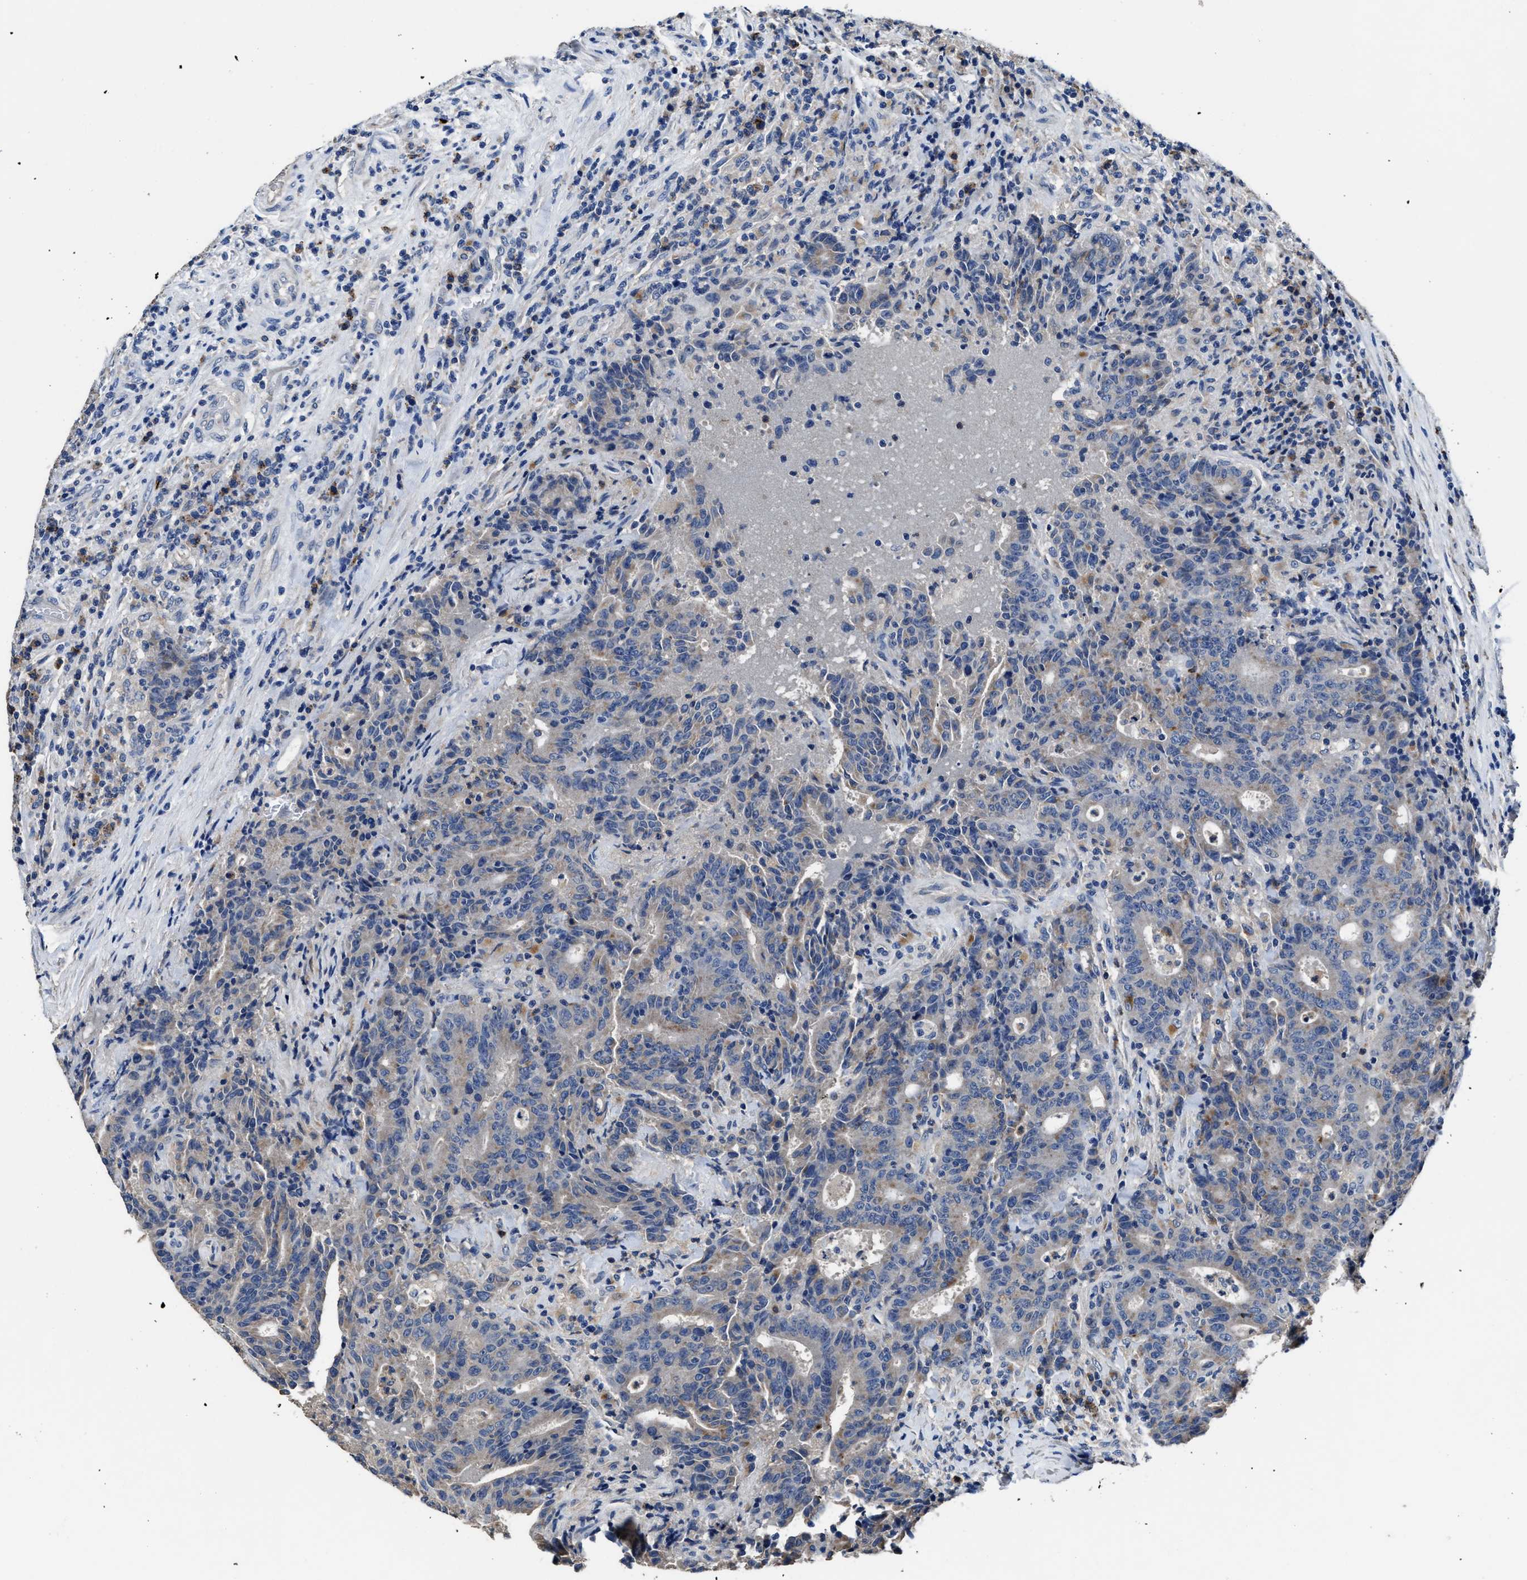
{"staining": {"intensity": "weak", "quantity": "<25%", "location": "cytoplasmic/membranous"}, "tissue": "colorectal cancer", "cell_type": "Tumor cells", "image_type": "cancer", "snomed": [{"axis": "morphology", "description": "Adenocarcinoma, NOS"}, {"axis": "topography", "description": "Colon"}], "caption": "DAB immunohistochemical staining of colorectal cancer (adenocarcinoma) exhibits no significant positivity in tumor cells.", "gene": "UBR4", "patient": {"sex": "female", "age": 75}}